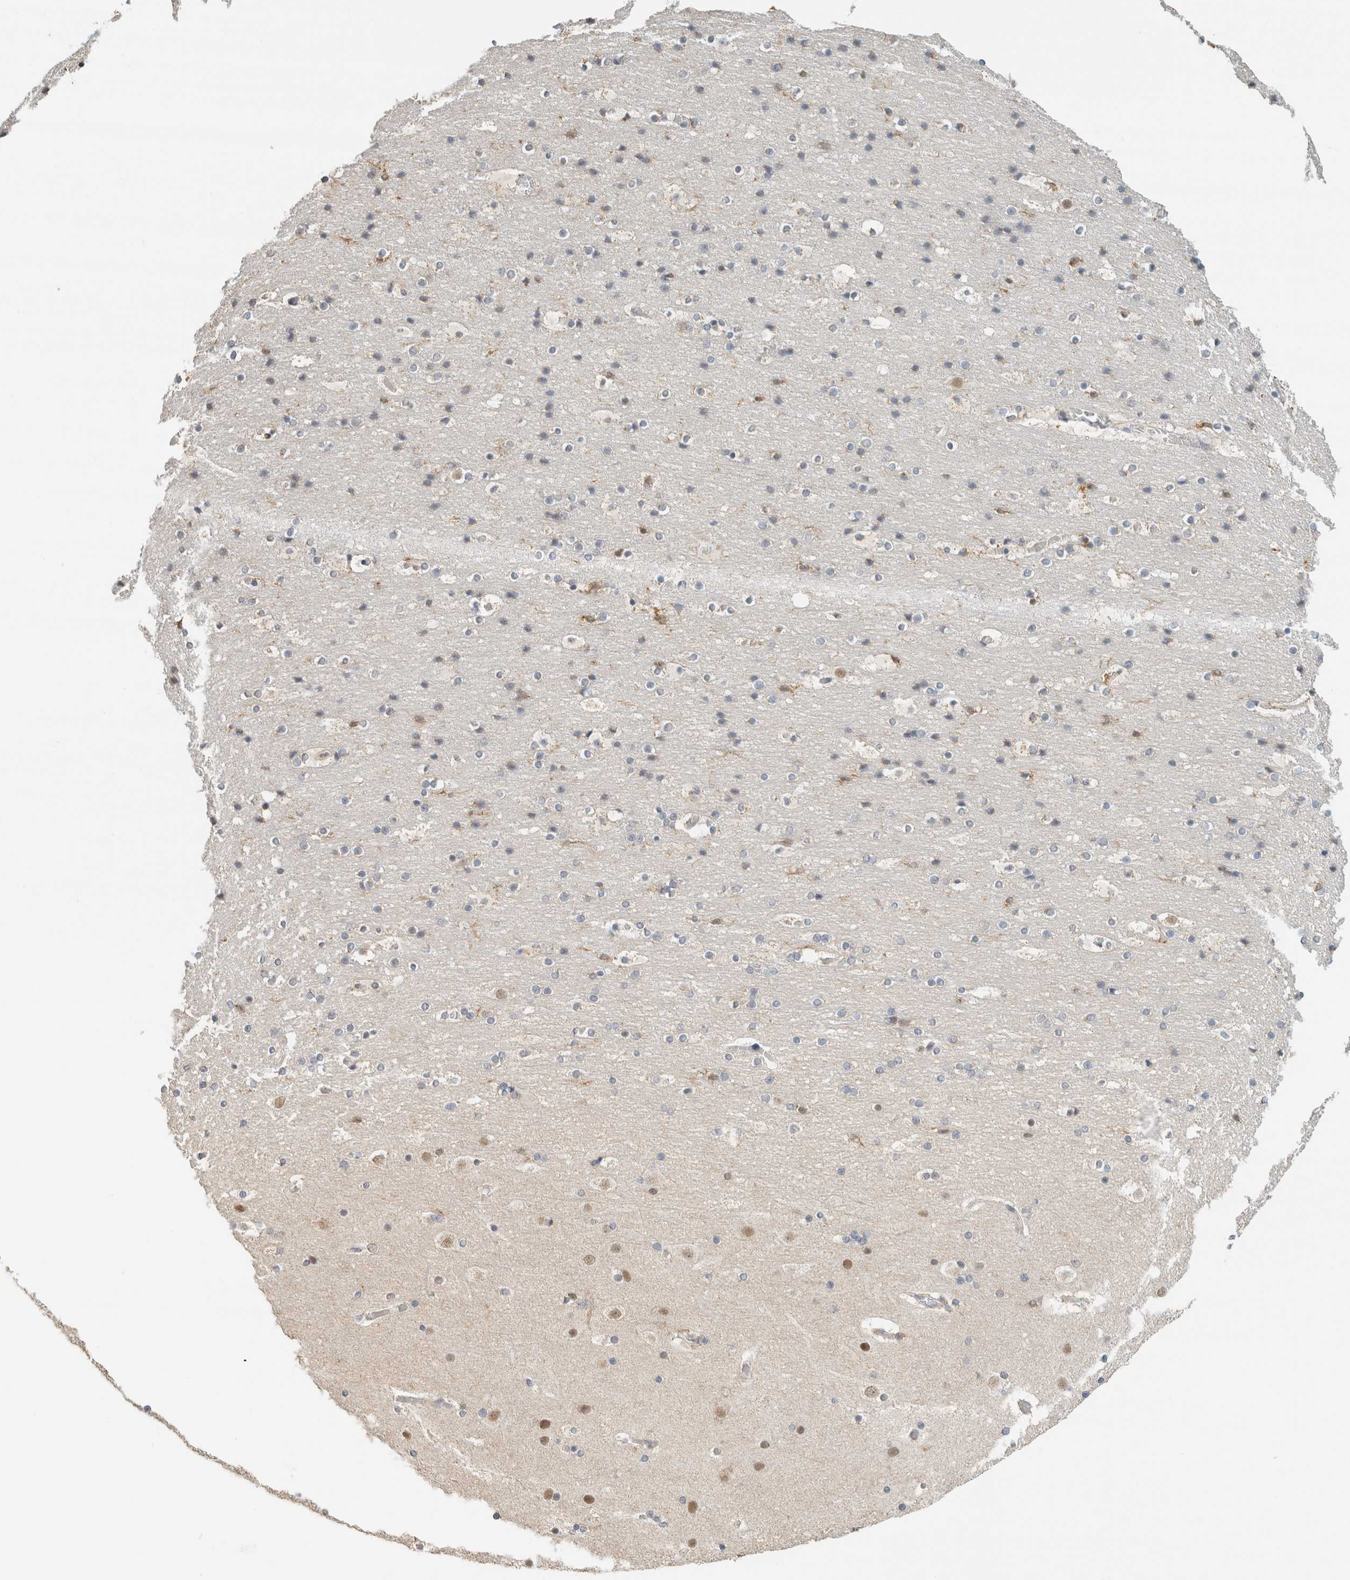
{"staining": {"intensity": "negative", "quantity": "none", "location": "none"}, "tissue": "cerebral cortex", "cell_type": "Endothelial cells", "image_type": "normal", "snomed": [{"axis": "morphology", "description": "Normal tissue, NOS"}, {"axis": "topography", "description": "Cerebral cortex"}], "caption": "Endothelial cells are negative for brown protein staining in unremarkable cerebral cortex. (Immunohistochemistry, brightfield microscopy, high magnification).", "gene": "CAPG", "patient": {"sex": "male", "age": 57}}